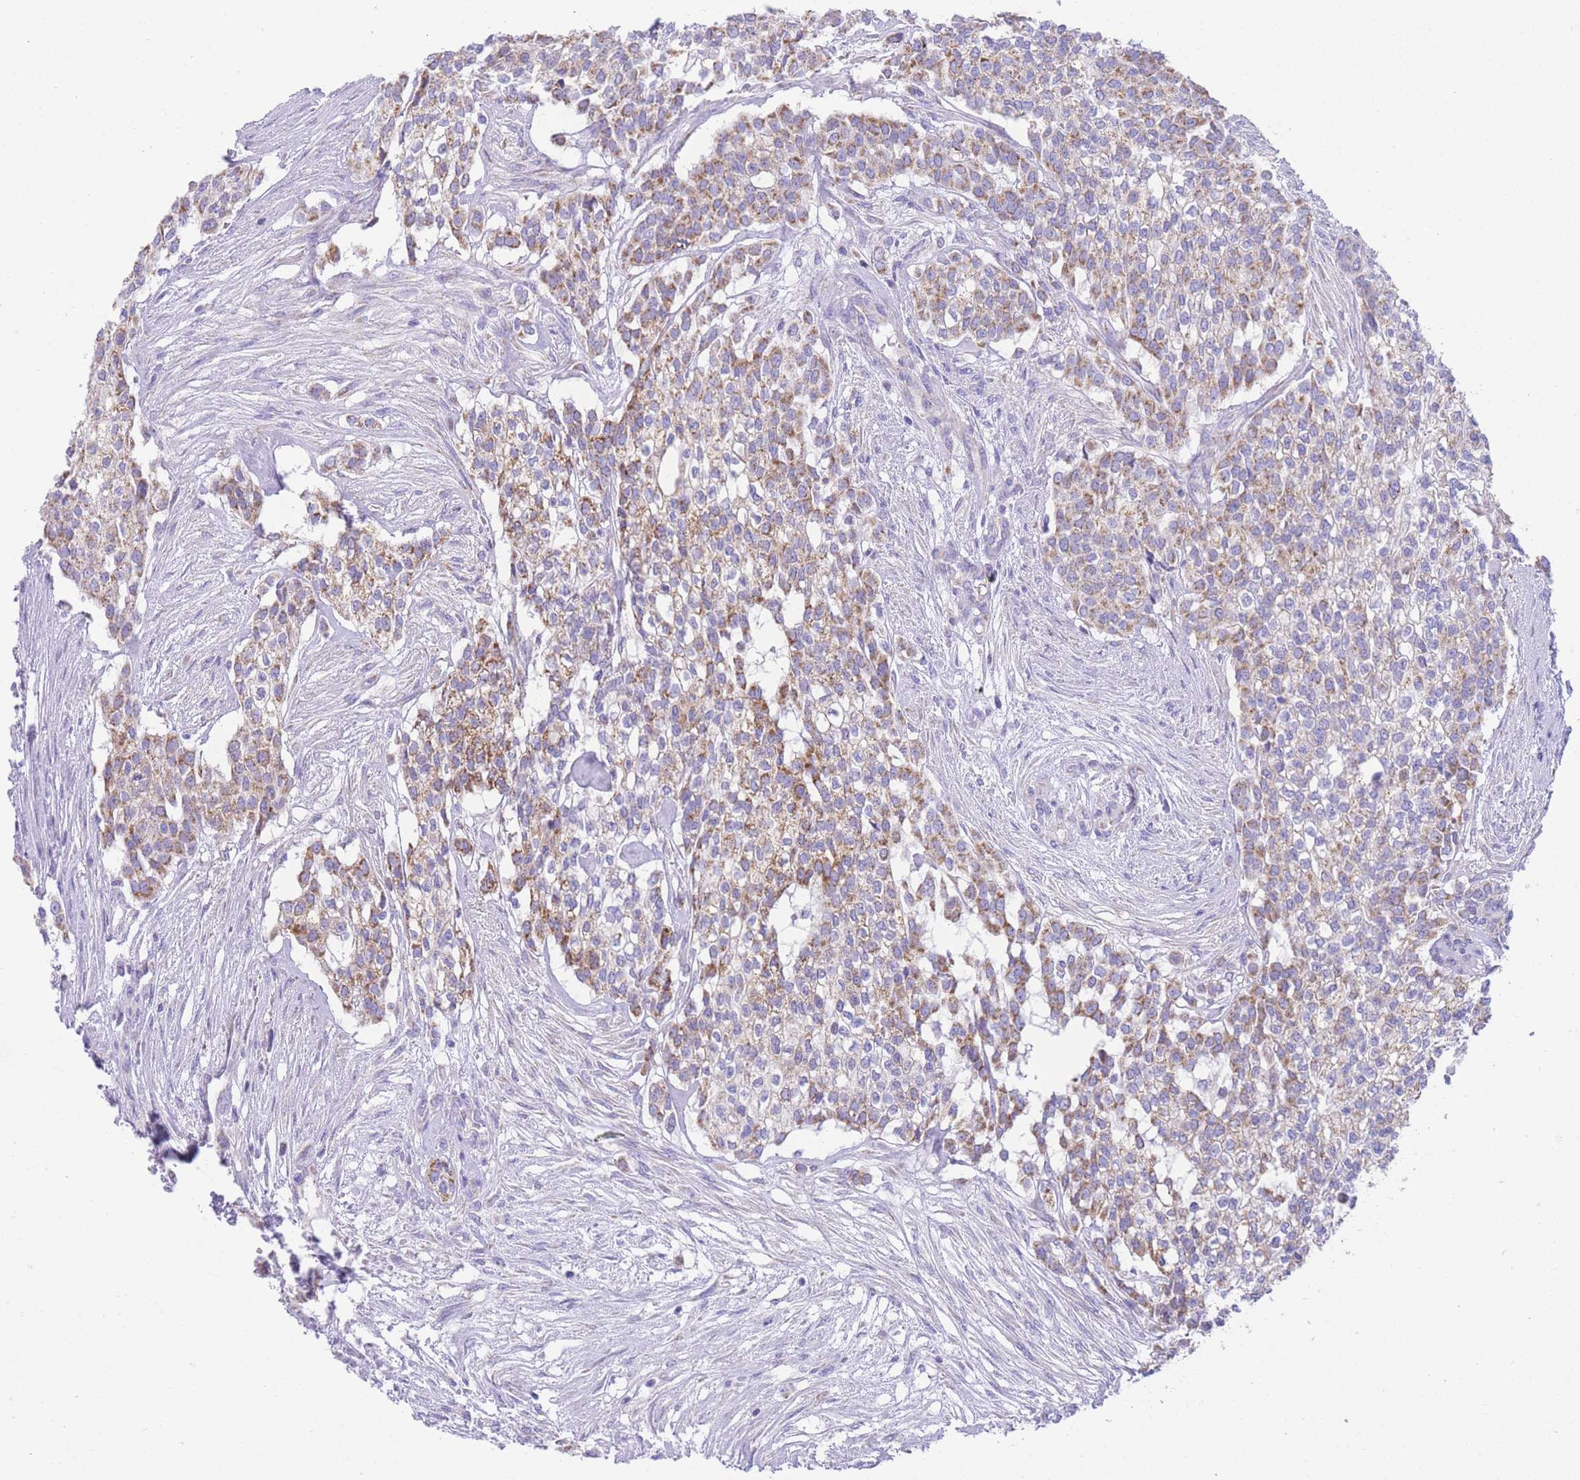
{"staining": {"intensity": "moderate", "quantity": "25%-75%", "location": "cytoplasmic/membranous"}, "tissue": "head and neck cancer", "cell_type": "Tumor cells", "image_type": "cancer", "snomed": [{"axis": "morphology", "description": "Adenocarcinoma, NOS"}, {"axis": "topography", "description": "Head-Neck"}], "caption": "DAB immunohistochemical staining of human adenocarcinoma (head and neck) reveals moderate cytoplasmic/membranous protein staining in approximately 25%-75% of tumor cells.", "gene": "ACSM4", "patient": {"sex": "male", "age": 81}}